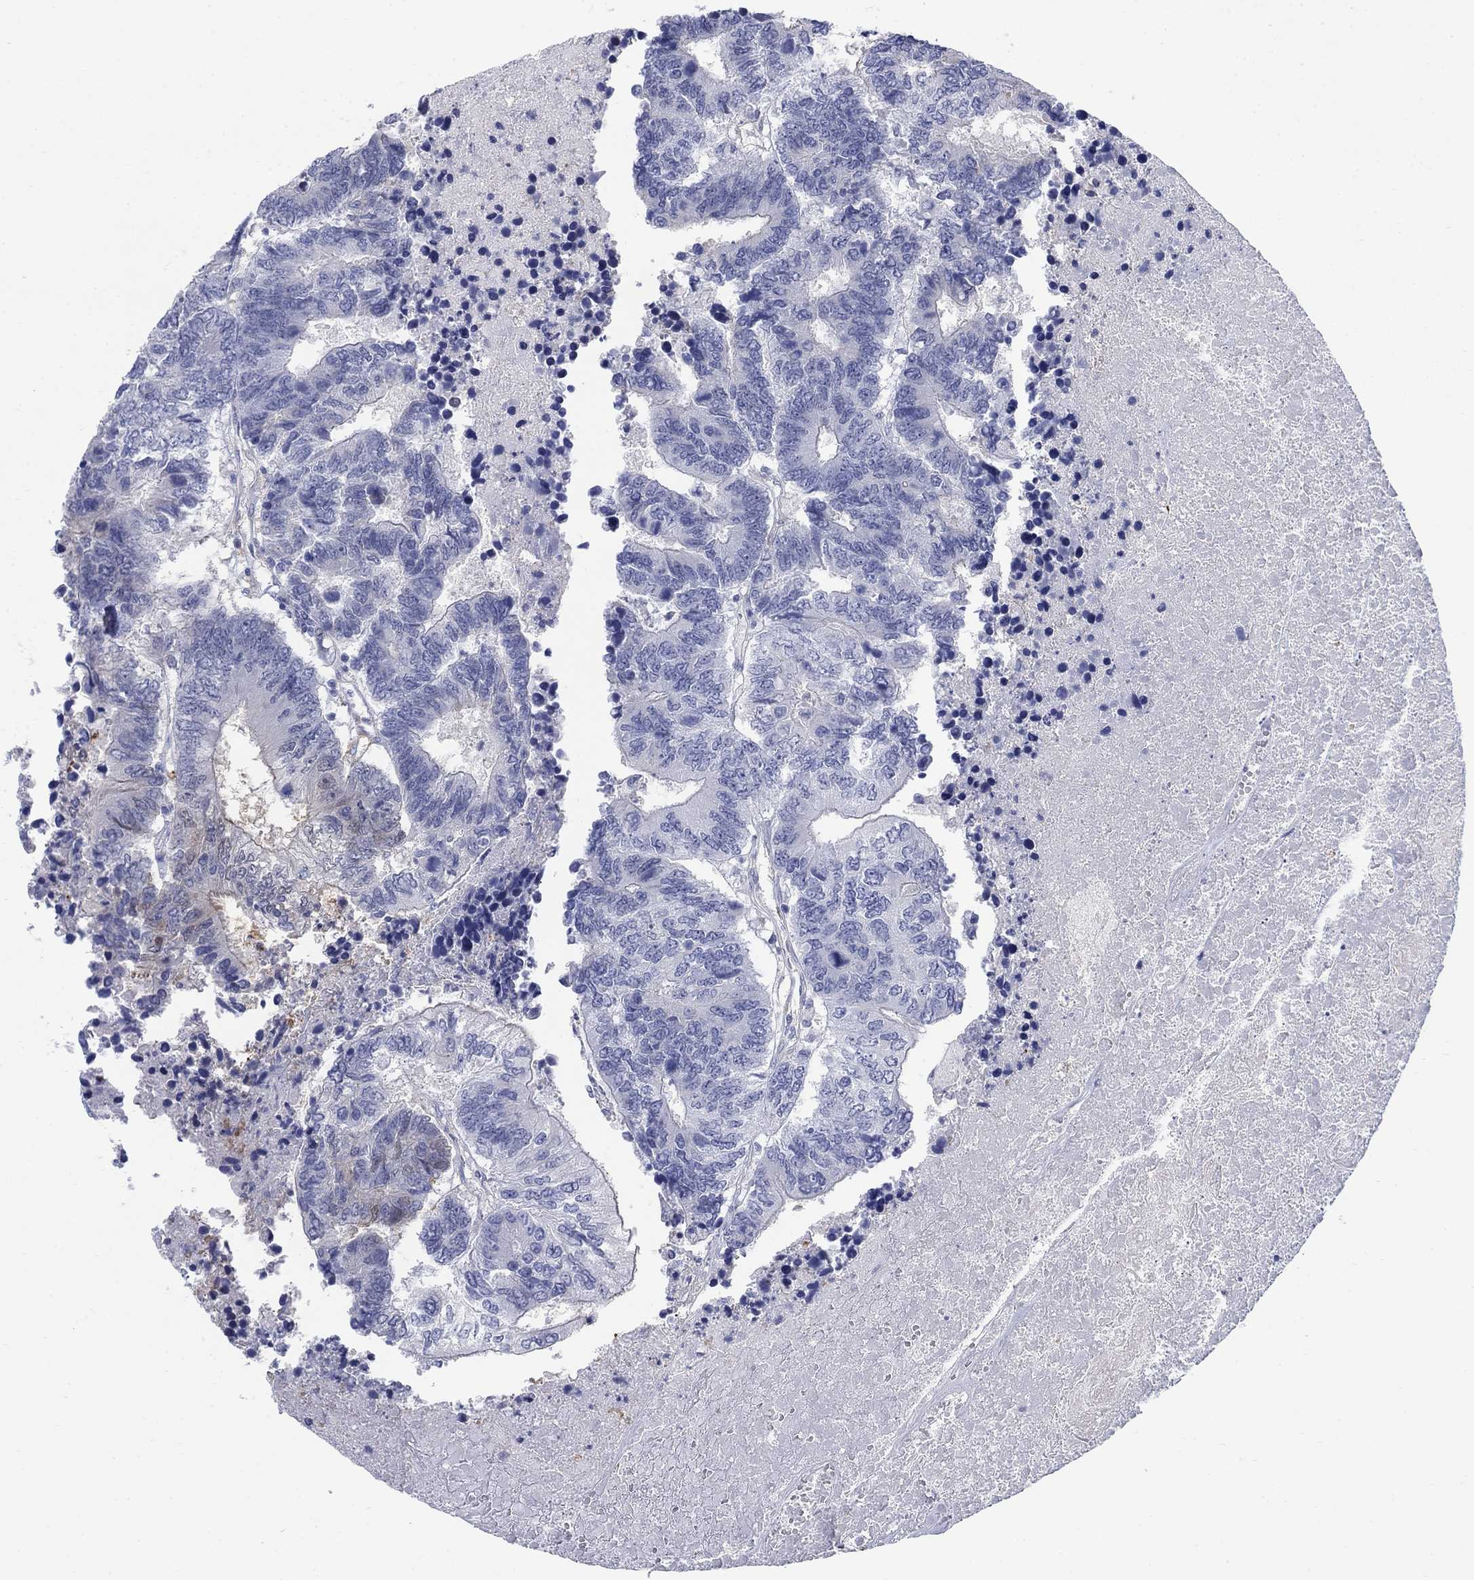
{"staining": {"intensity": "negative", "quantity": "none", "location": "none"}, "tissue": "colorectal cancer", "cell_type": "Tumor cells", "image_type": "cancer", "snomed": [{"axis": "morphology", "description": "Adenocarcinoma, NOS"}, {"axis": "topography", "description": "Colon"}], "caption": "Human adenocarcinoma (colorectal) stained for a protein using IHC shows no positivity in tumor cells.", "gene": "MYO3A", "patient": {"sex": "female", "age": 48}}